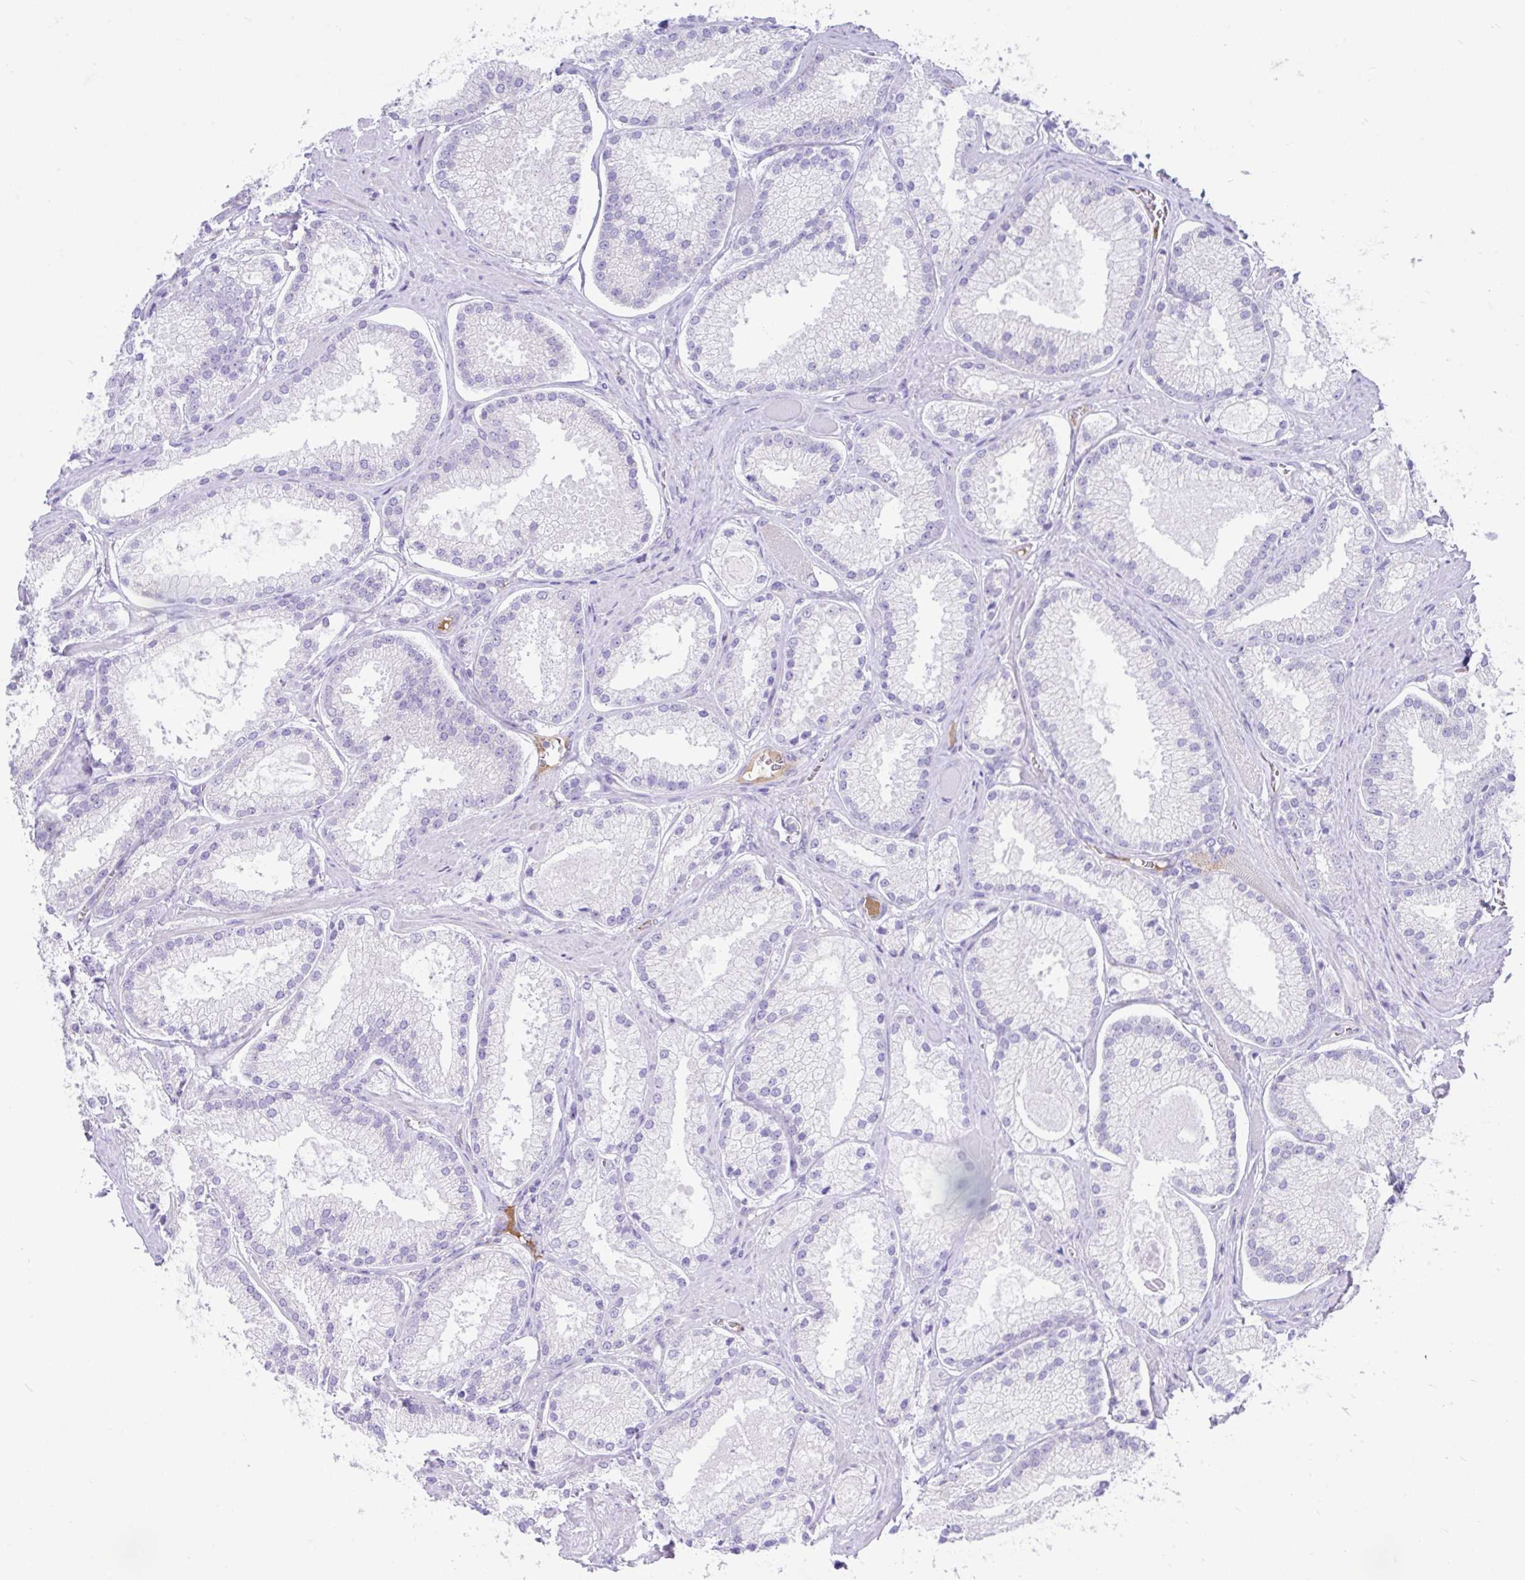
{"staining": {"intensity": "negative", "quantity": "none", "location": "none"}, "tissue": "prostate cancer", "cell_type": "Tumor cells", "image_type": "cancer", "snomed": [{"axis": "morphology", "description": "Adenocarcinoma, High grade"}, {"axis": "topography", "description": "Prostate"}], "caption": "High magnification brightfield microscopy of high-grade adenocarcinoma (prostate) stained with DAB (3,3'-diaminobenzidine) (brown) and counterstained with hematoxylin (blue): tumor cells show no significant expression.", "gene": "CCSAP", "patient": {"sex": "male", "age": 68}}